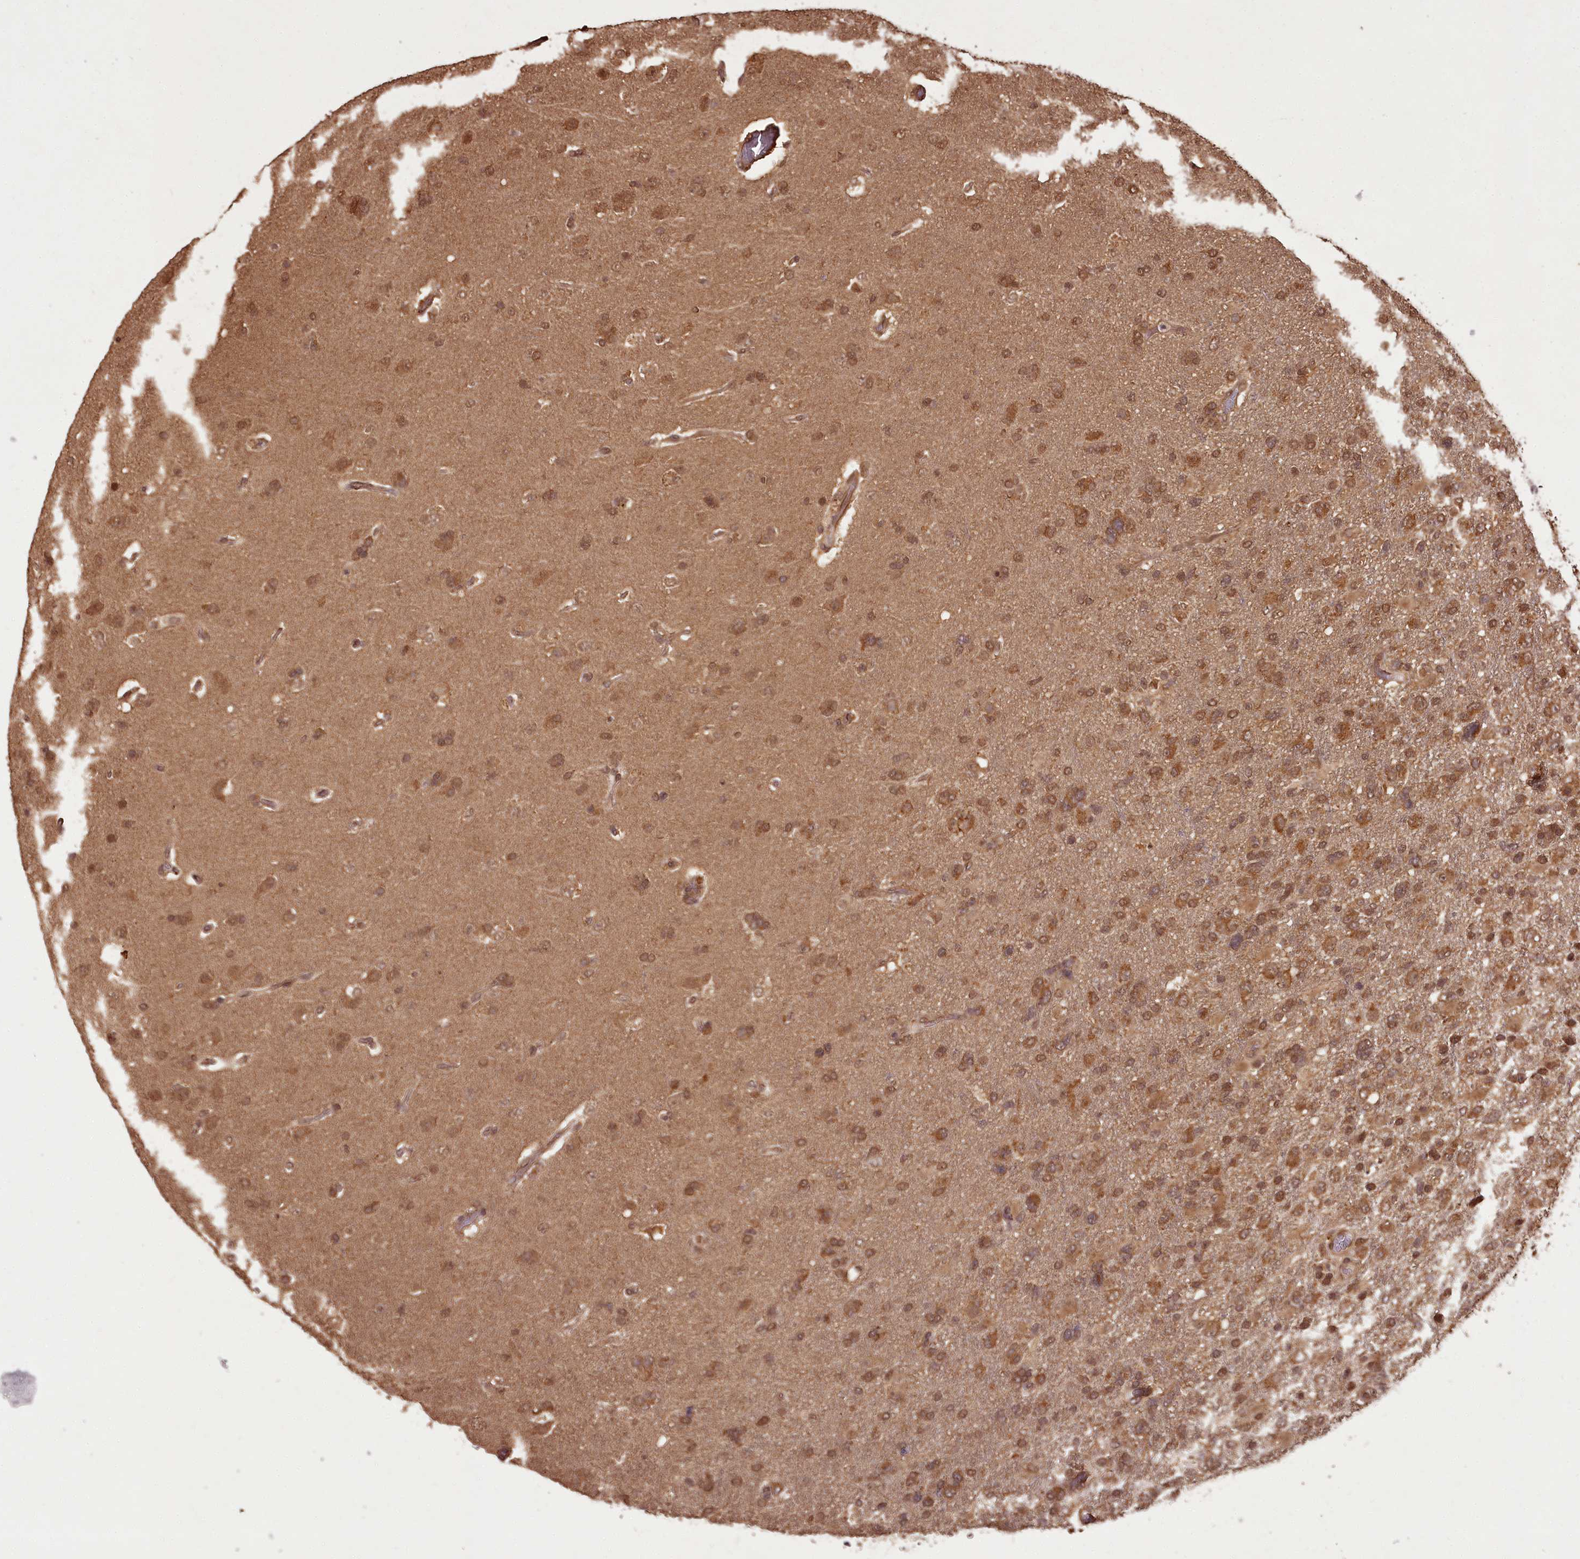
{"staining": {"intensity": "moderate", "quantity": ">75%", "location": "cytoplasmic/membranous,nuclear"}, "tissue": "glioma", "cell_type": "Tumor cells", "image_type": "cancer", "snomed": [{"axis": "morphology", "description": "Glioma, malignant, High grade"}, {"axis": "topography", "description": "Brain"}], "caption": "Immunohistochemistry micrograph of glioma stained for a protein (brown), which exhibits medium levels of moderate cytoplasmic/membranous and nuclear staining in approximately >75% of tumor cells.", "gene": "NPRL2", "patient": {"sex": "male", "age": 61}}